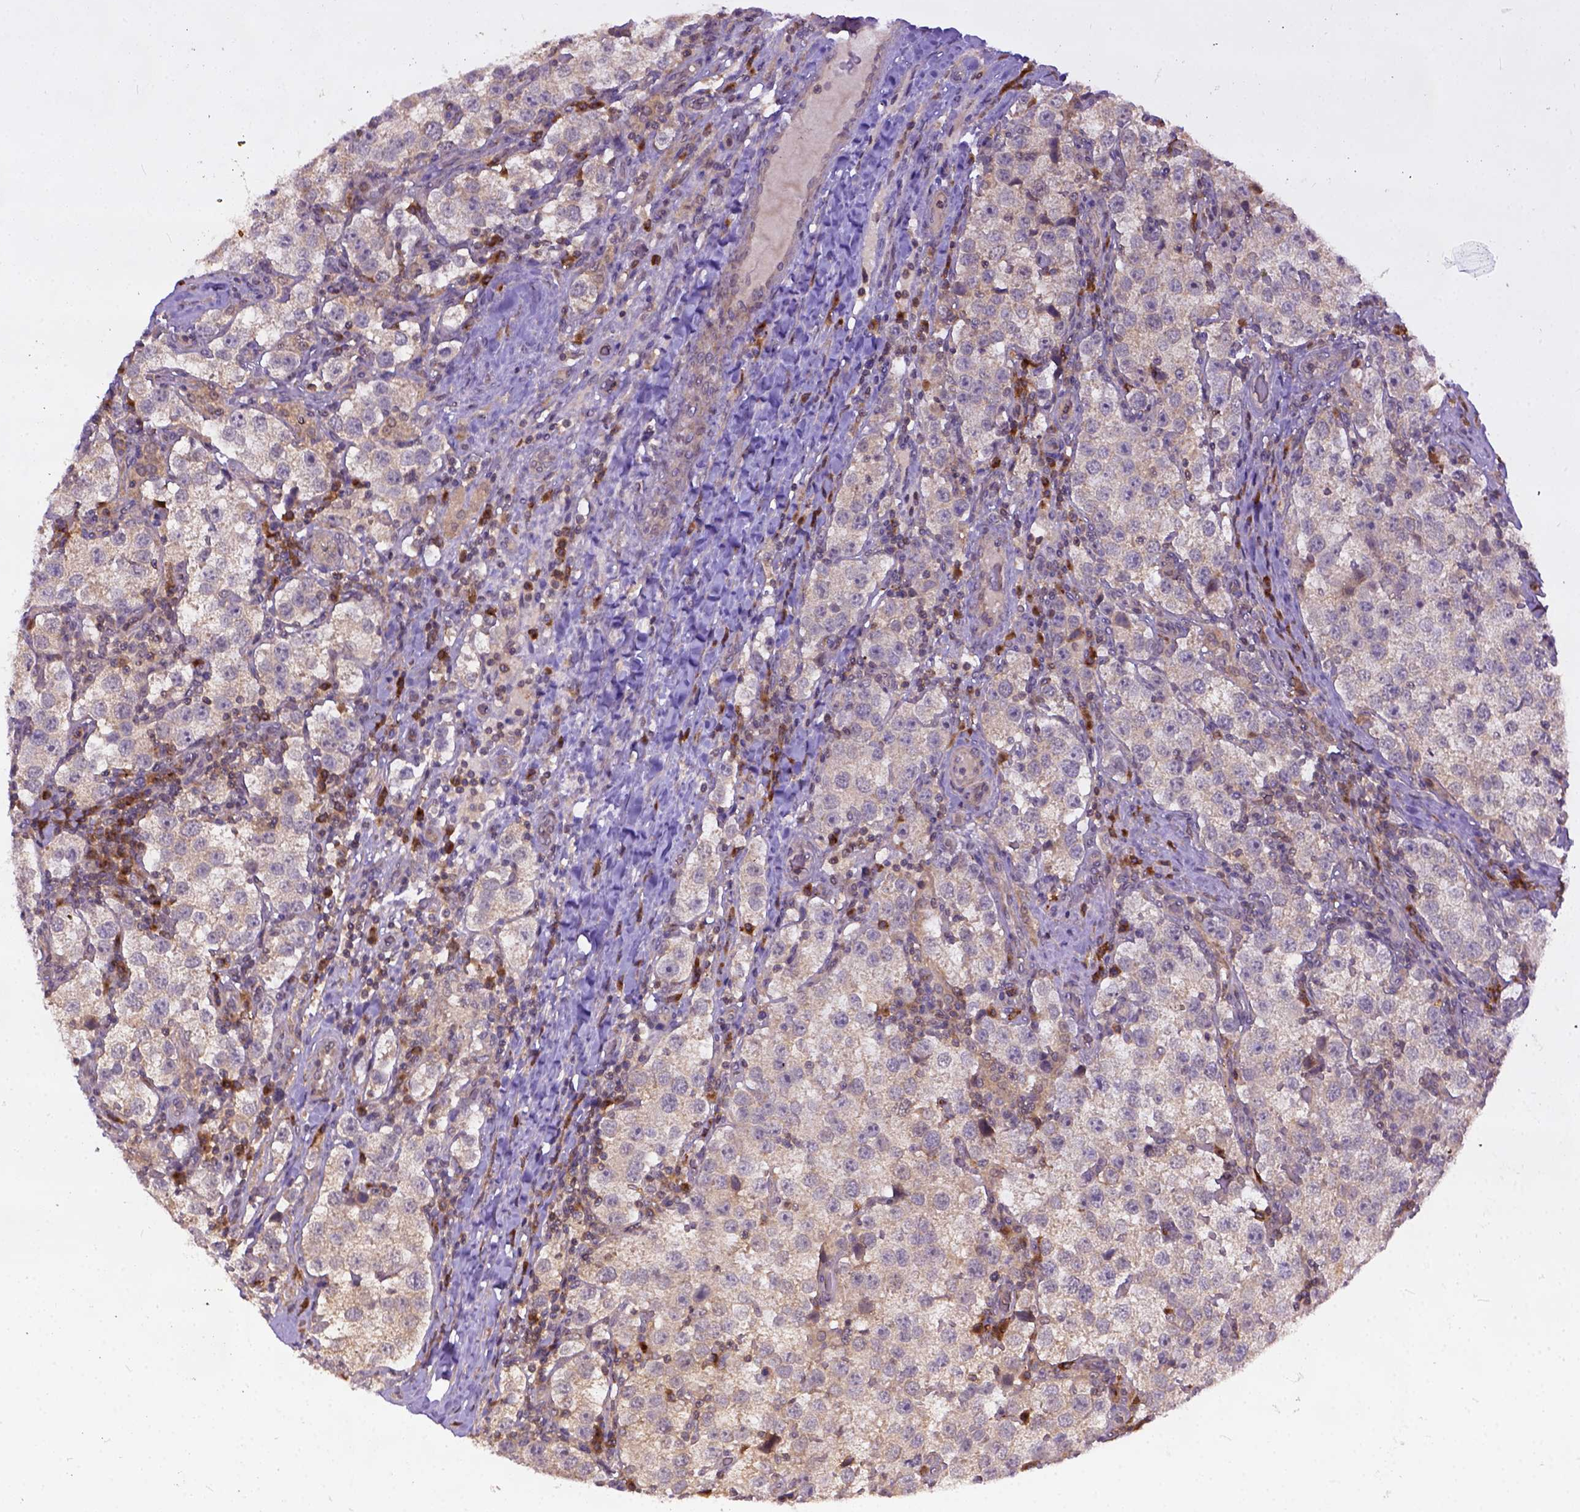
{"staining": {"intensity": "weak", "quantity": ">75%", "location": "cytoplasmic/membranous"}, "tissue": "testis cancer", "cell_type": "Tumor cells", "image_type": "cancer", "snomed": [{"axis": "morphology", "description": "Seminoma, NOS"}, {"axis": "topography", "description": "Testis"}], "caption": "Testis seminoma stained with immunohistochemistry reveals weak cytoplasmic/membranous expression in approximately >75% of tumor cells.", "gene": "CPNE1", "patient": {"sex": "male", "age": 37}}